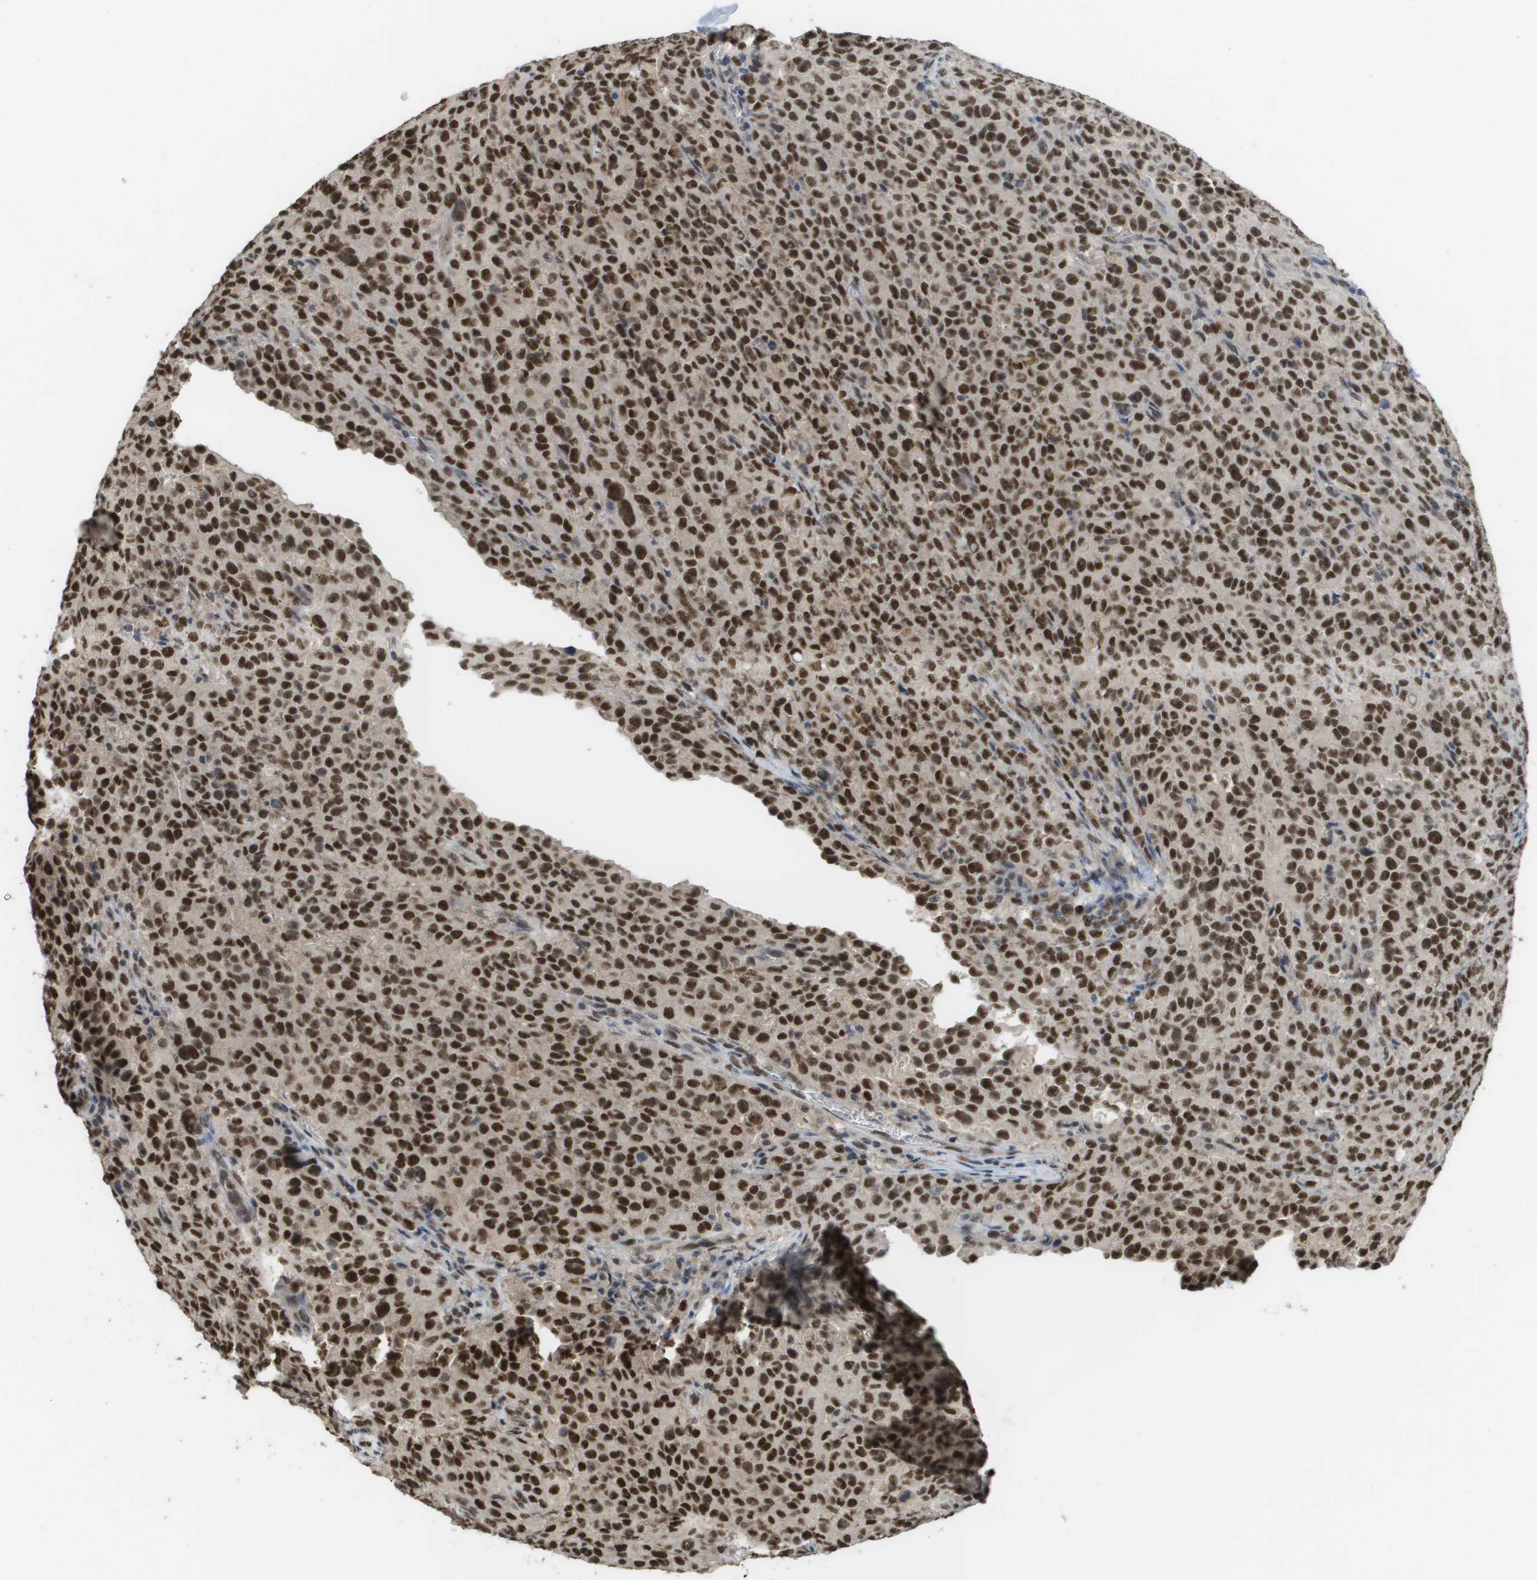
{"staining": {"intensity": "strong", "quantity": ">75%", "location": "nuclear"}, "tissue": "melanoma", "cell_type": "Tumor cells", "image_type": "cancer", "snomed": [{"axis": "morphology", "description": "Malignant melanoma, NOS"}, {"axis": "topography", "description": "Skin"}], "caption": "Tumor cells demonstrate strong nuclear positivity in approximately >75% of cells in melanoma.", "gene": "CDT1", "patient": {"sex": "female", "age": 82}}